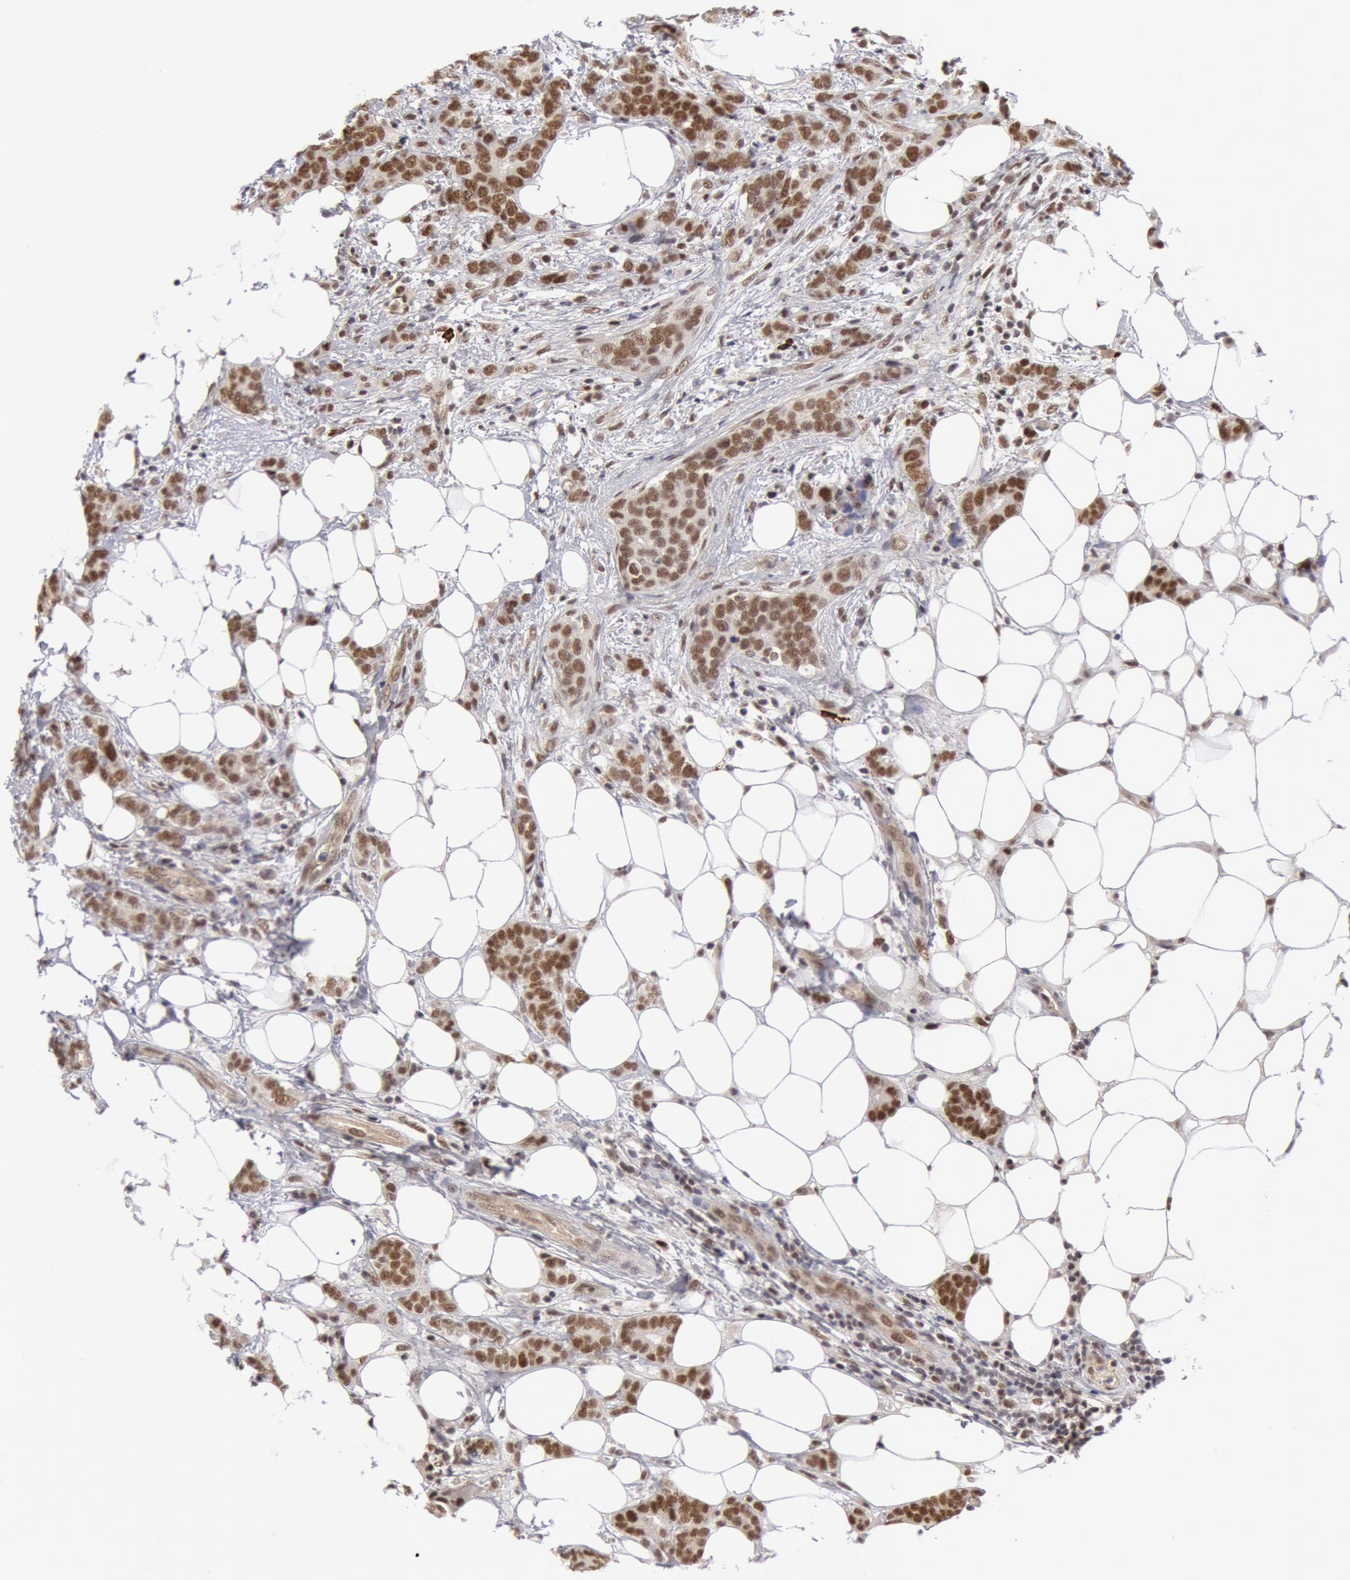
{"staining": {"intensity": "moderate", "quantity": ">75%", "location": "nuclear"}, "tissue": "breast cancer", "cell_type": "Tumor cells", "image_type": "cancer", "snomed": [{"axis": "morphology", "description": "Duct carcinoma"}, {"axis": "topography", "description": "Breast"}], "caption": "Tumor cells show medium levels of moderate nuclear staining in about >75% of cells in human breast cancer.", "gene": "PPP4R3B", "patient": {"sex": "female", "age": 53}}